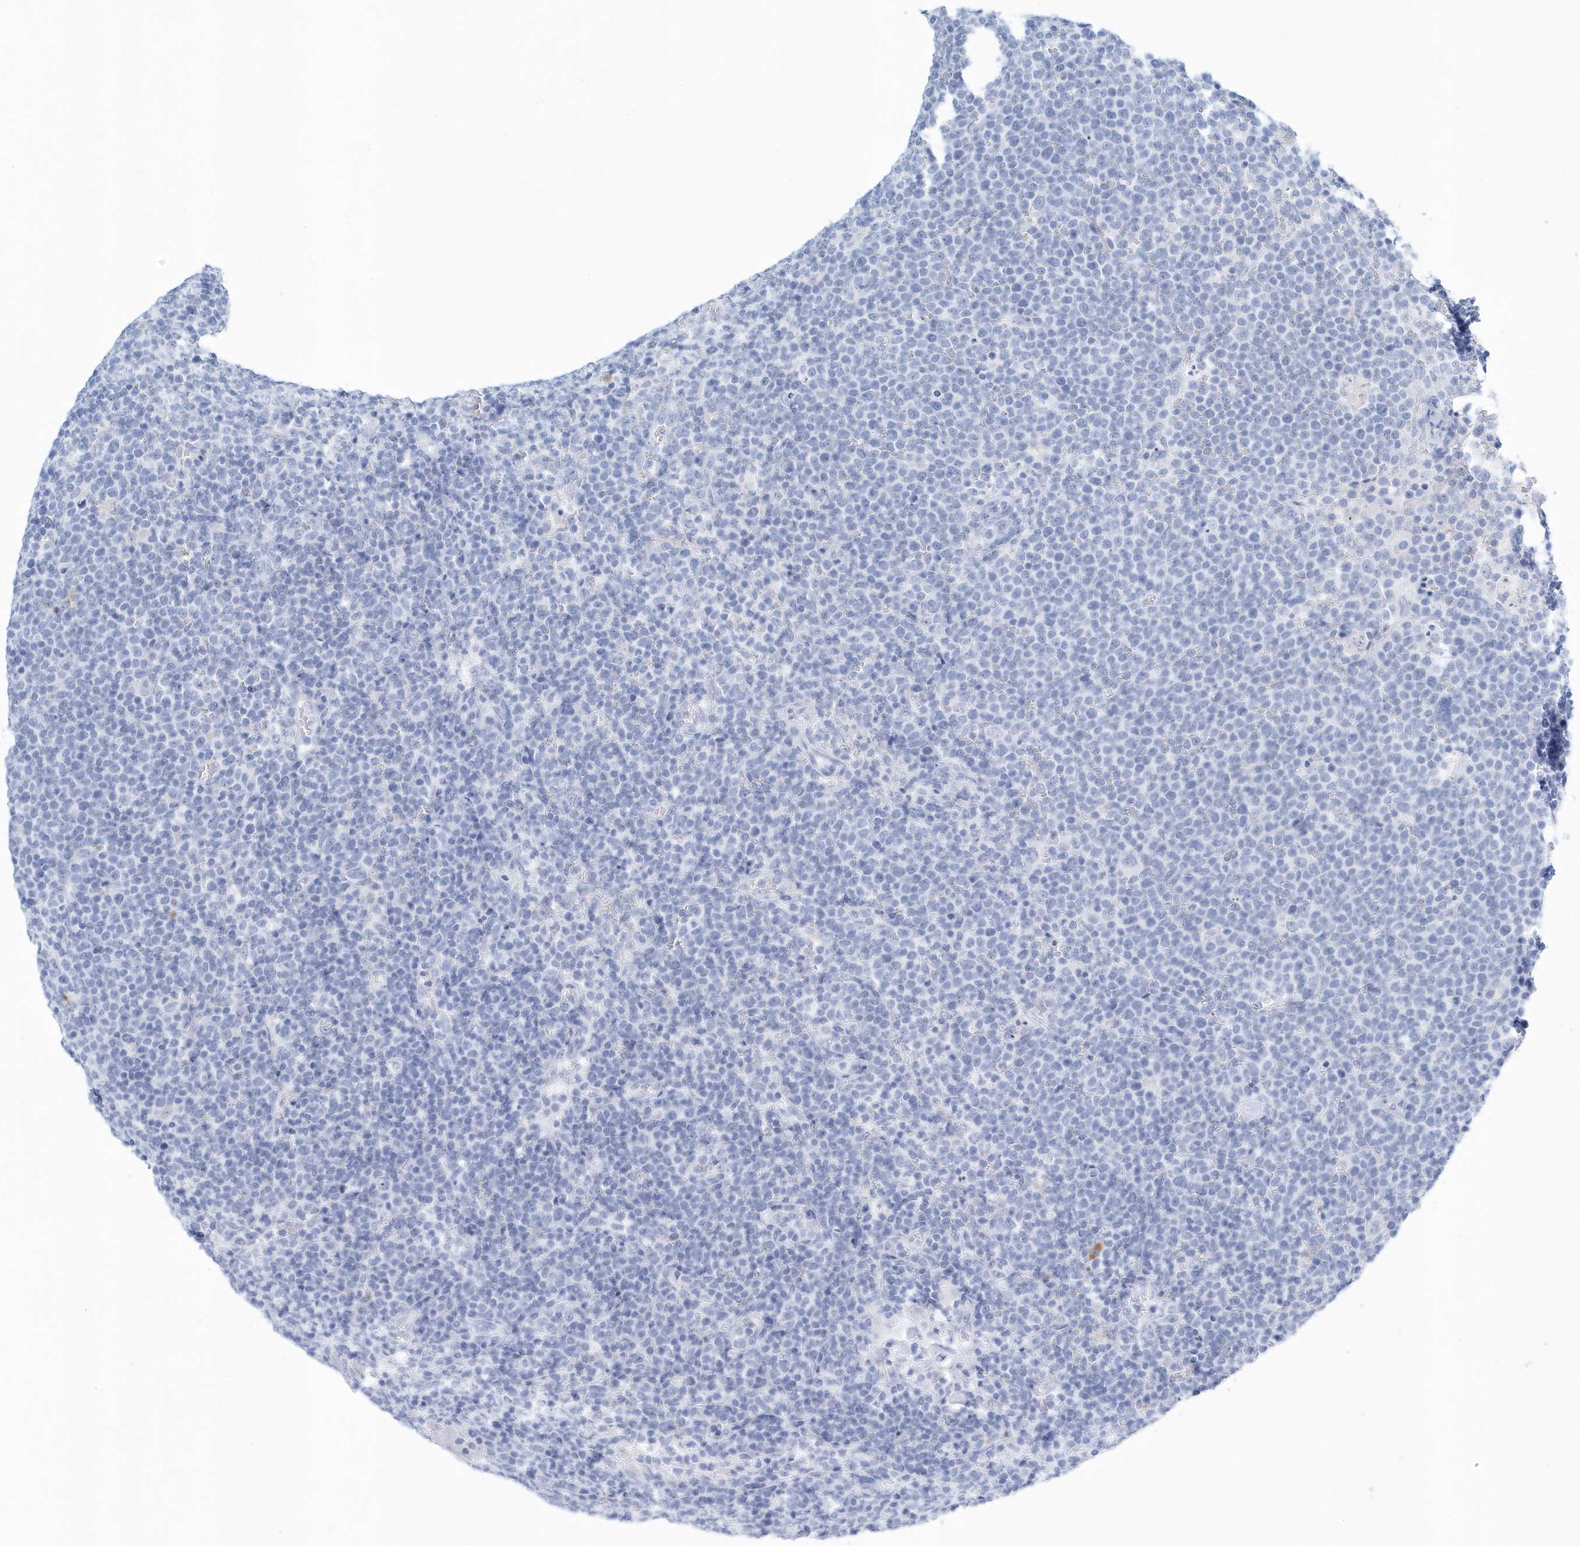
{"staining": {"intensity": "negative", "quantity": "none", "location": "none"}, "tissue": "lymphoma", "cell_type": "Tumor cells", "image_type": "cancer", "snomed": [{"axis": "morphology", "description": "Malignant lymphoma, non-Hodgkin's type, High grade"}, {"axis": "topography", "description": "Lymph node"}], "caption": "Immunohistochemistry (IHC) histopathology image of neoplastic tissue: lymphoma stained with DAB shows no significant protein positivity in tumor cells.", "gene": "PTPRO", "patient": {"sex": "male", "age": 61}}